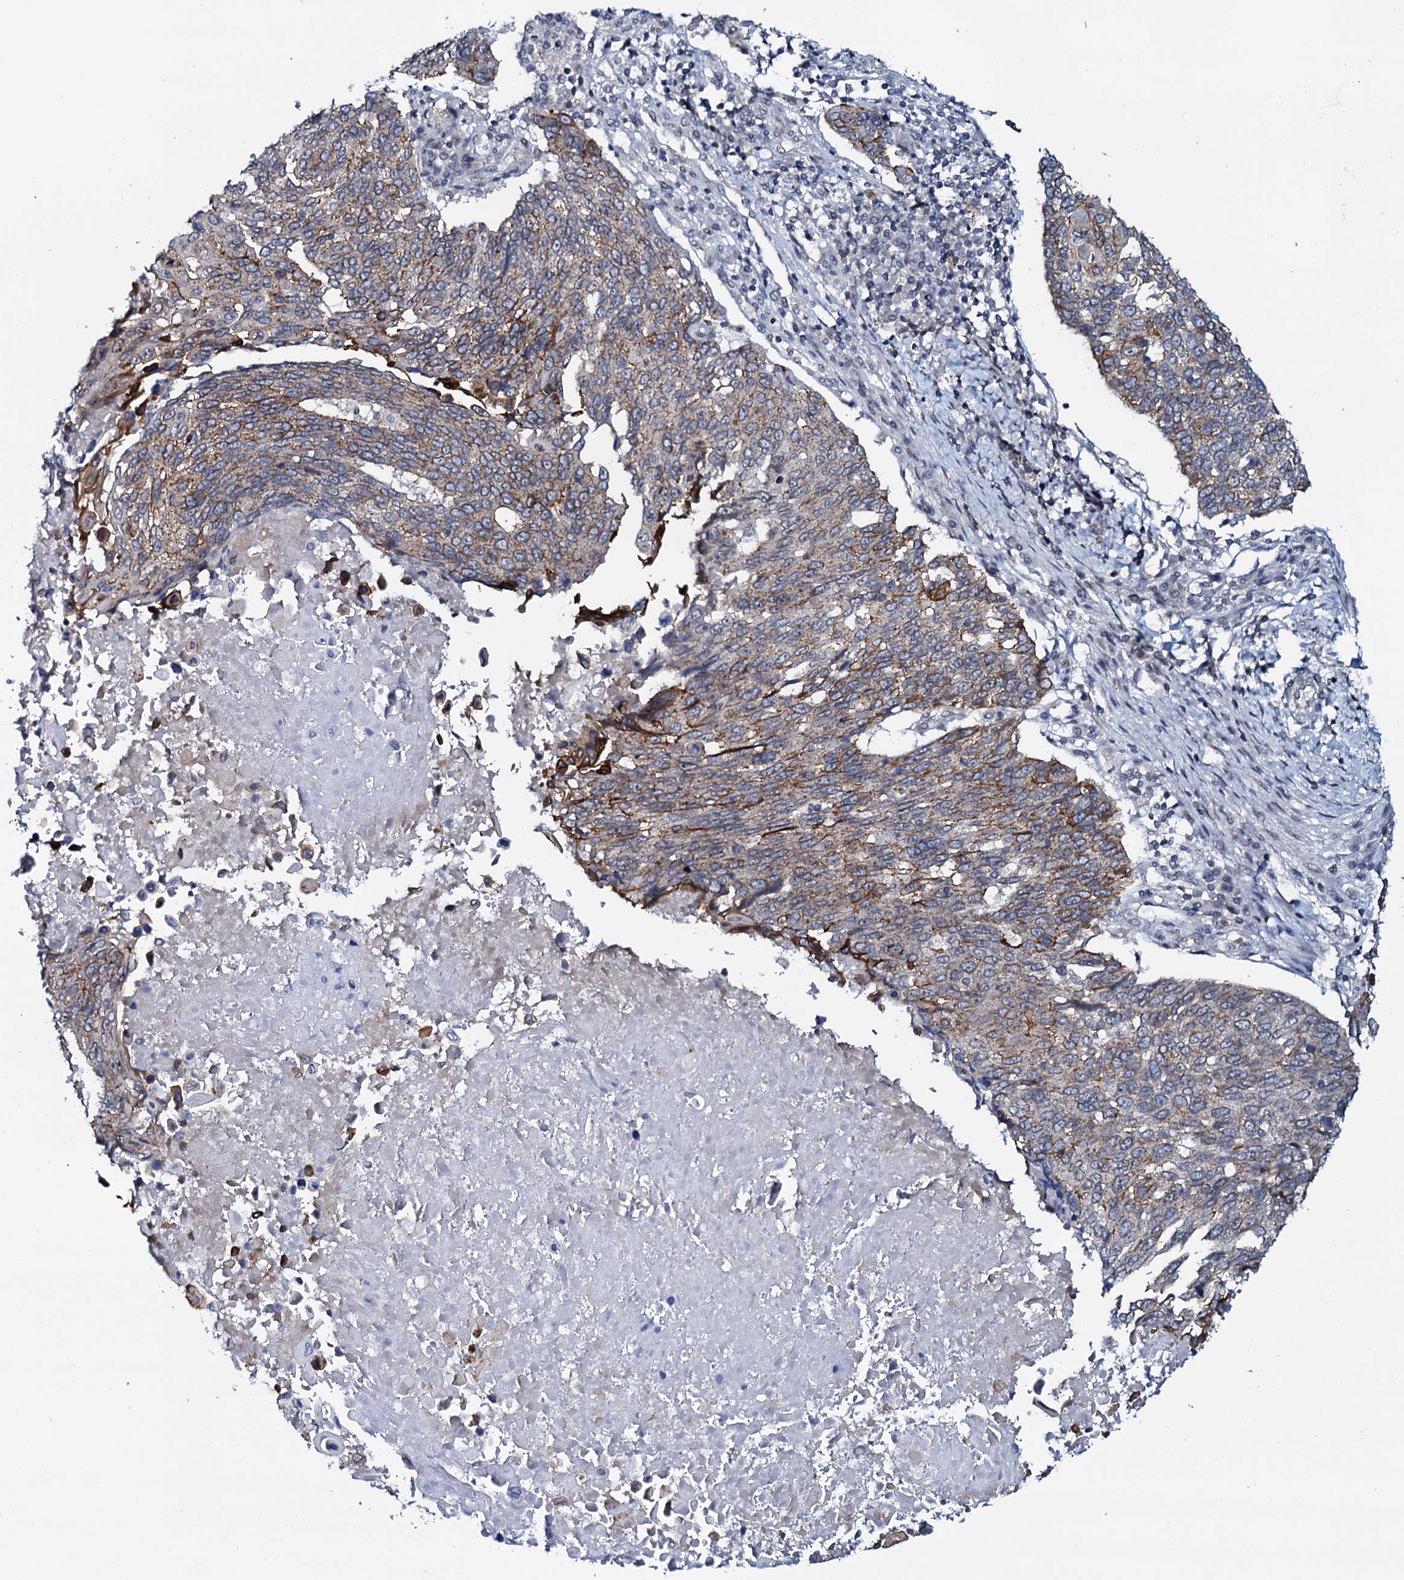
{"staining": {"intensity": "moderate", "quantity": "25%-75%", "location": "cytoplasmic/membranous"}, "tissue": "lung cancer", "cell_type": "Tumor cells", "image_type": "cancer", "snomed": [{"axis": "morphology", "description": "Squamous cell carcinoma, NOS"}, {"axis": "topography", "description": "Lung"}], "caption": "DAB (3,3'-diaminobenzidine) immunohistochemical staining of lung squamous cell carcinoma displays moderate cytoplasmic/membranous protein positivity in approximately 25%-75% of tumor cells. (DAB (3,3'-diaminobenzidine) = brown stain, brightfield microscopy at high magnification).", "gene": "SNTA1", "patient": {"sex": "male", "age": 66}}